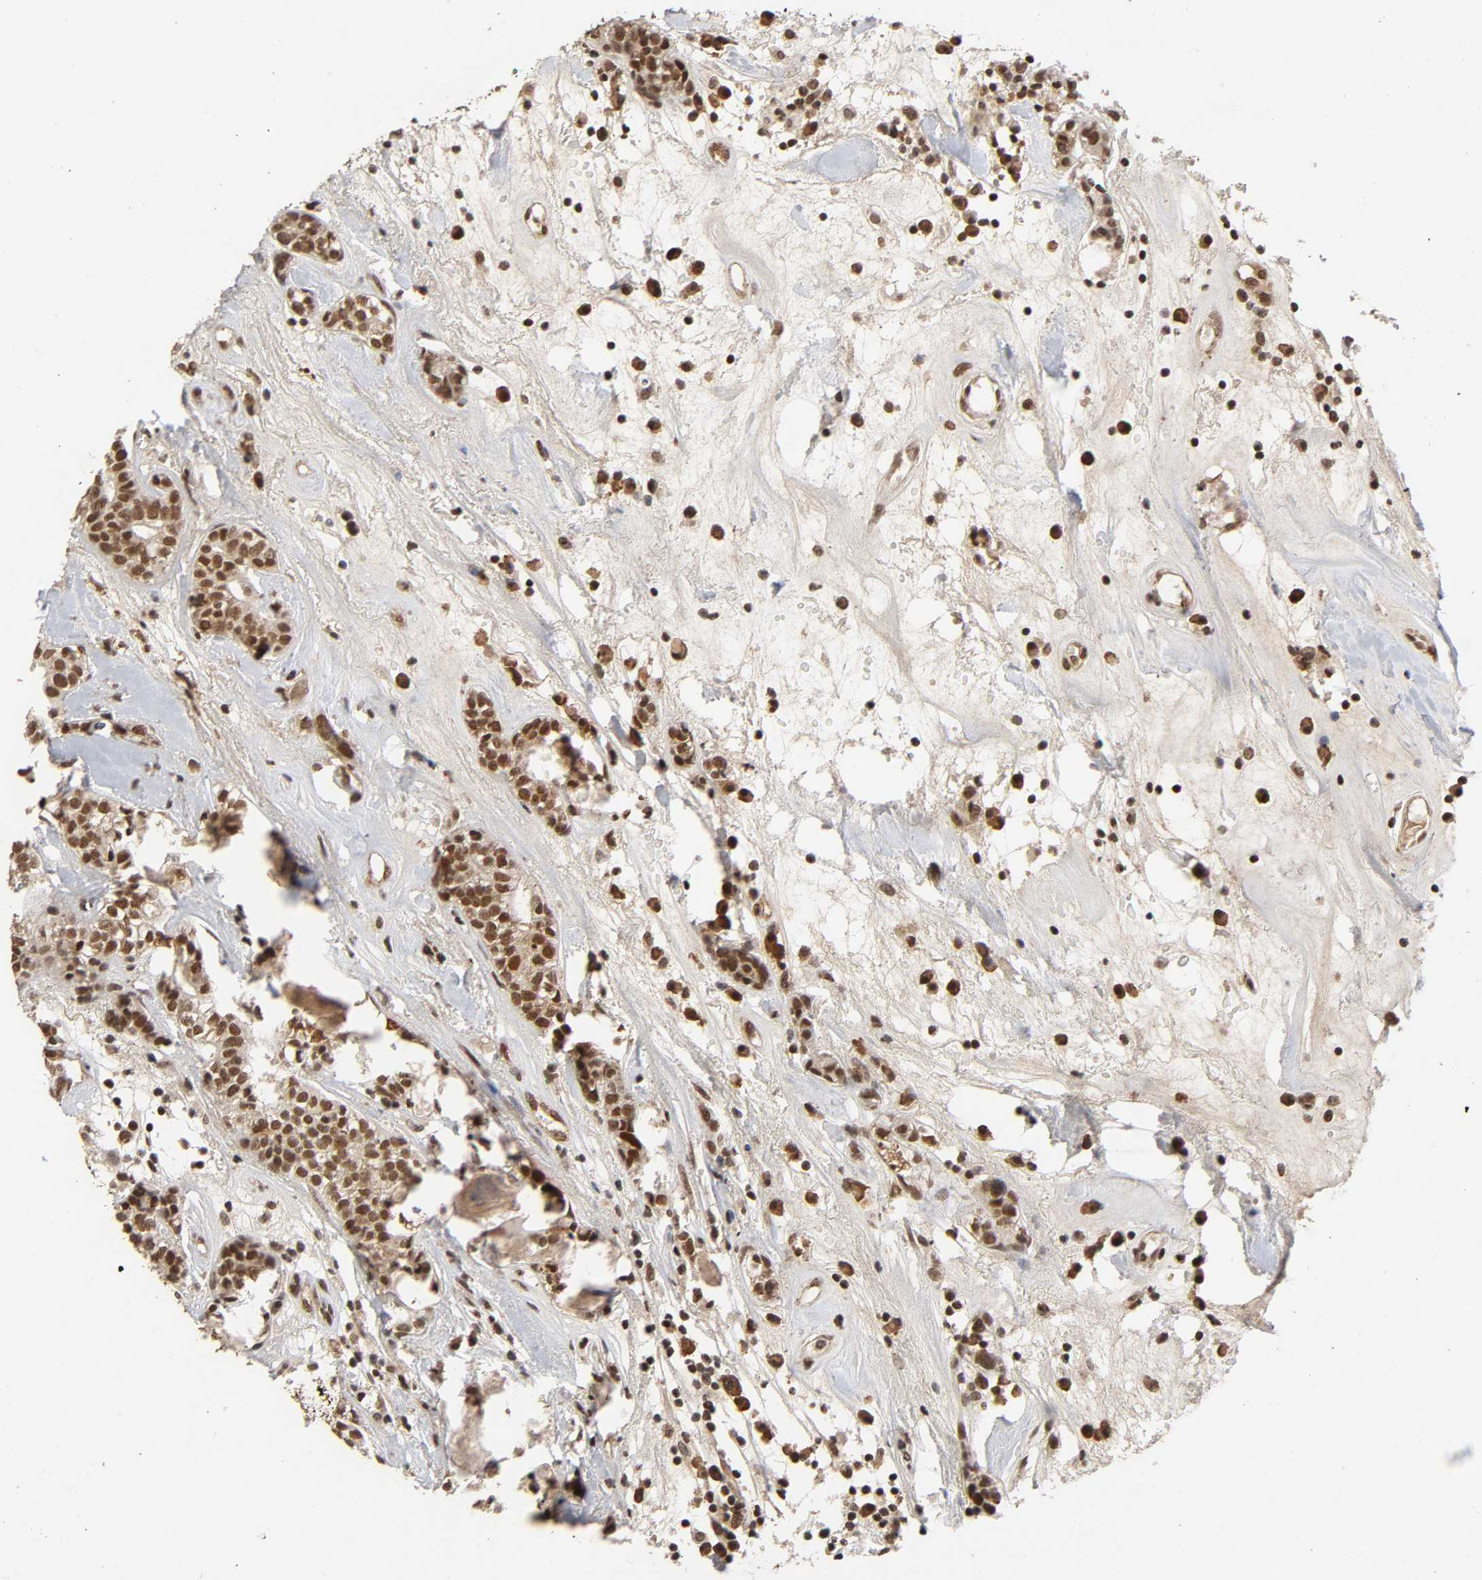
{"staining": {"intensity": "moderate", "quantity": ">75%", "location": "cytoplasmic/membranous,nuclear"}, "tissue": "head and neck cancer", "cell_type": "Tumor cells", "image_type": "cancer", "snomed": [{"axis": "morphology", "description": "Adenocarcinoma, NOS"}, {"axis": "topography", "description": "Salivary gland"}, {"axis": "topography", "description": "Head-Neck"}], "caption": "The histopathology image shows a brown stain indicating the presence of a protein in the cytoplasmic/membranous and nuclear of tumor cells in head and neck cancer (adenocarcinoma). Immunohistochemistry stains the protein of interest in brown and the nuclei are stained blue.", "gene": "ZNF384", "patient": {"sex": "female", "age": 65}}